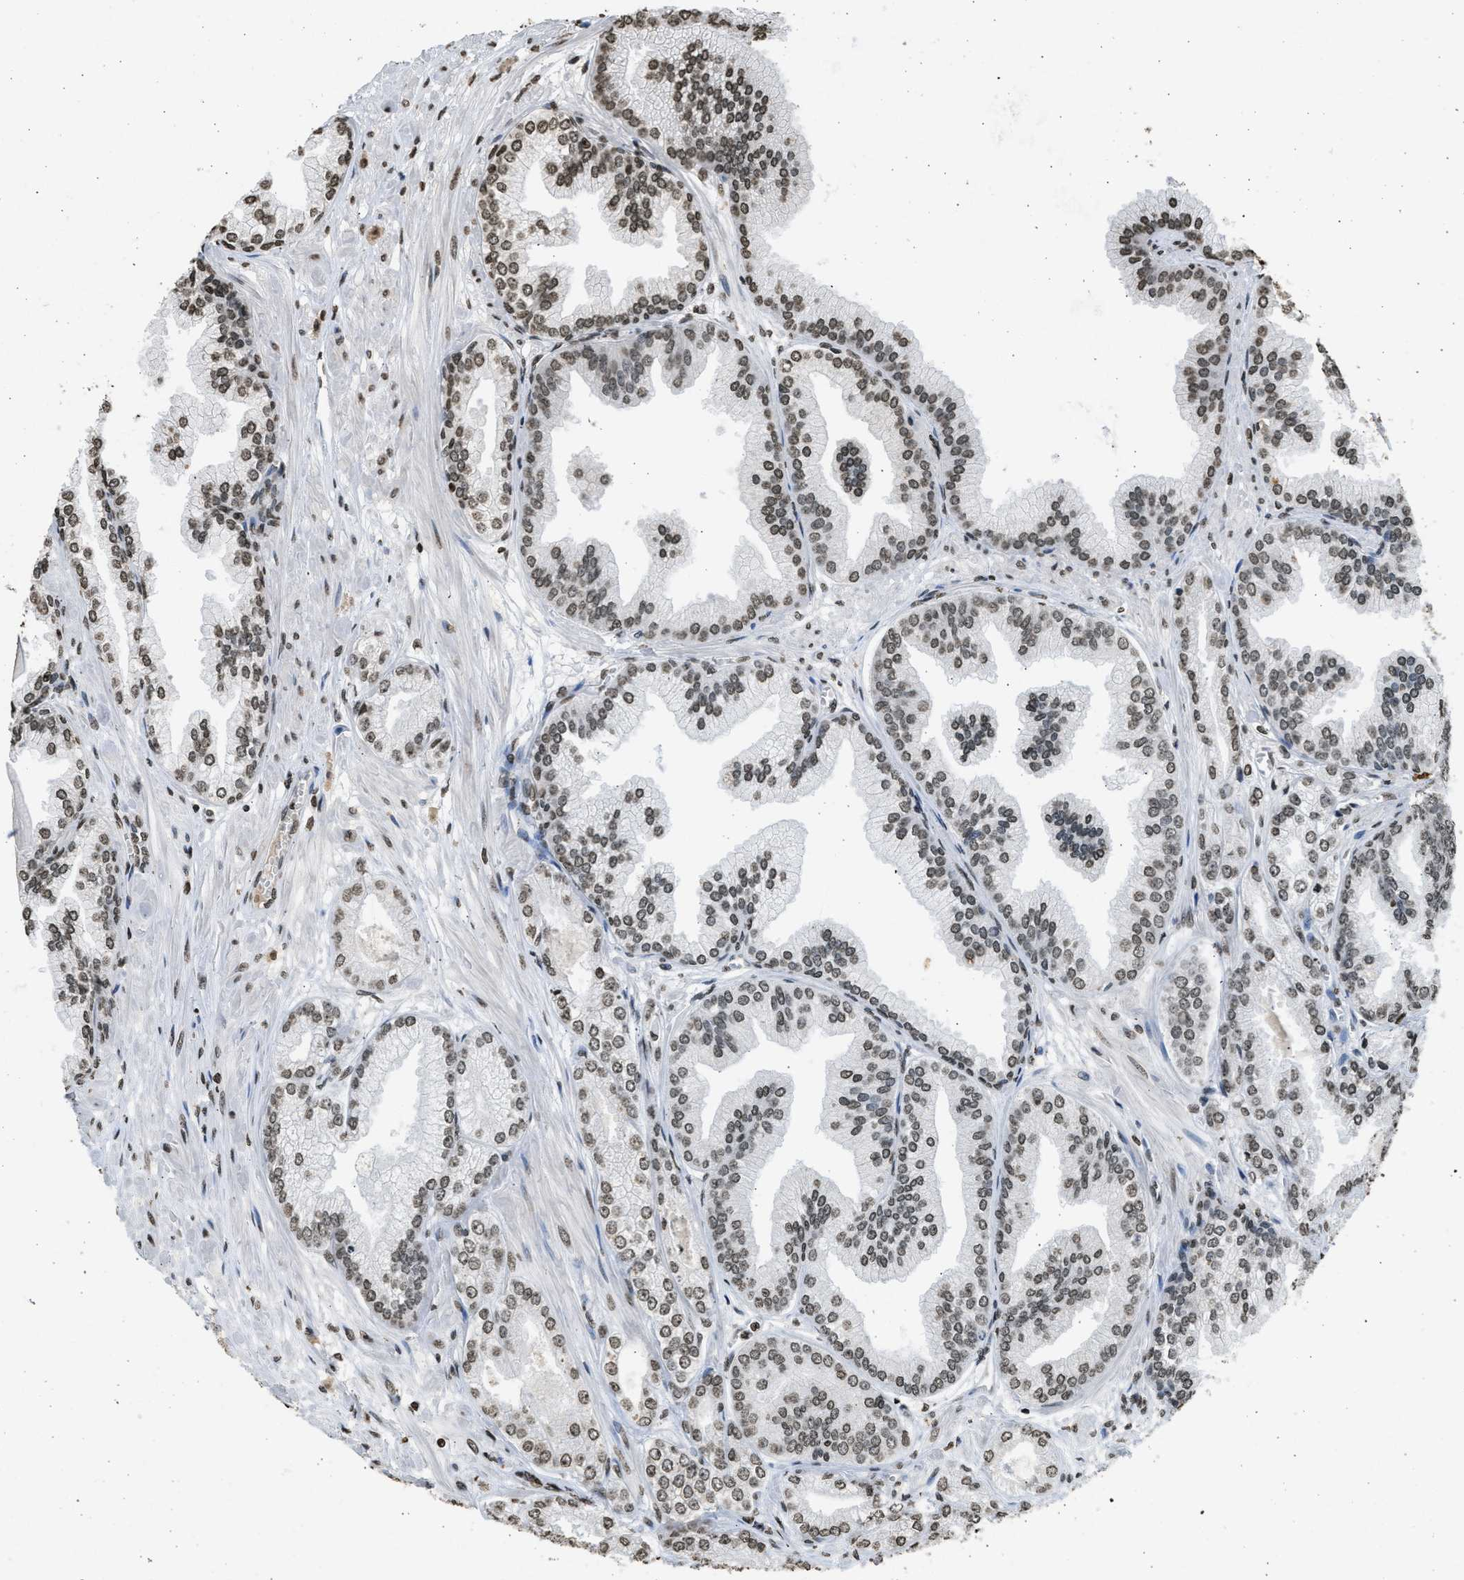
{"staining": {"intensity": "strong", "quantity": ">75%", "location": "nuclear"}, "tissue": "prostate cancer", "cell_type": "Tumor cells", "image_type": "cancer", "snomed": [{"axis": "morphology", "description": "Adenocarcinoma, Low grade"}, {"axis": "topography", "description": "Prostate"}], "caption": "Immunohistochemical staining of human adenocarcinoma (low-grade) (prostate) exhibits high levels of strong nuclear expression in about >75% of tumor cells.", "gene": "RRAGC", "patient": {"sex": "male", "age": 52}}